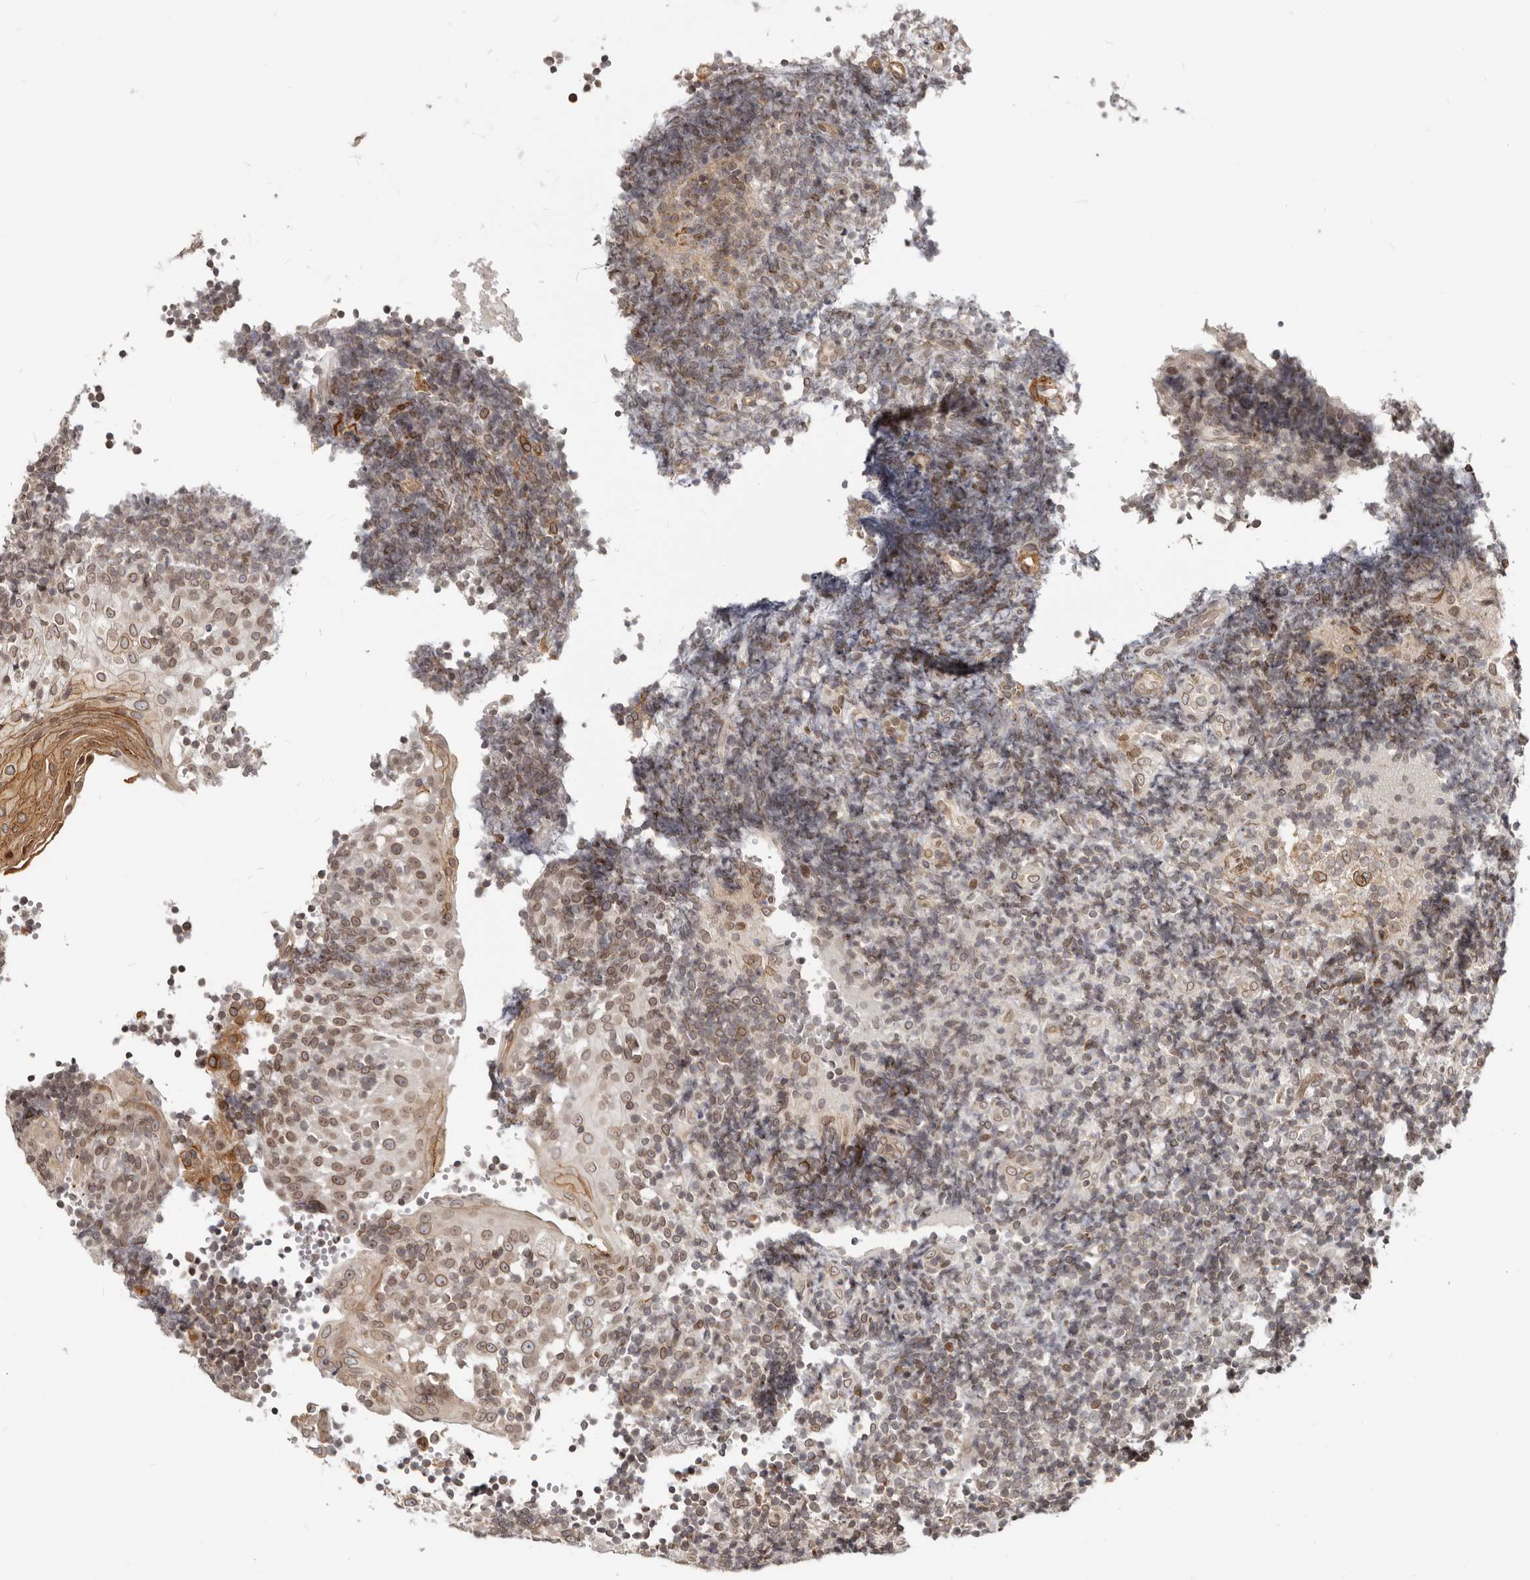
{"staining": {"intensity": "weak", "quantity": ">75%", "location": "cytoplasmic/membranous,nuclear"}, "tissue": "tonsil", "cell_type": "Germinal center cells", "image_type": "normal", "snomed": [{"axis": "morphology", "description": "Normal tissue, NOS"}, {"axis": "topography", "description": "Tonsil"}], "caption": "Protein staining exhibits weak cytoplasmic/membranous,nuclear expression in about >75% of germinal center cells in benign tonsil. The protein of interest is stained brown, and the nuclei are stained in blue (DAB IHC with brightfield microscopy, high magnification).", "gene": "NUP153", "patient": {"sex": "female", "age": 40}}